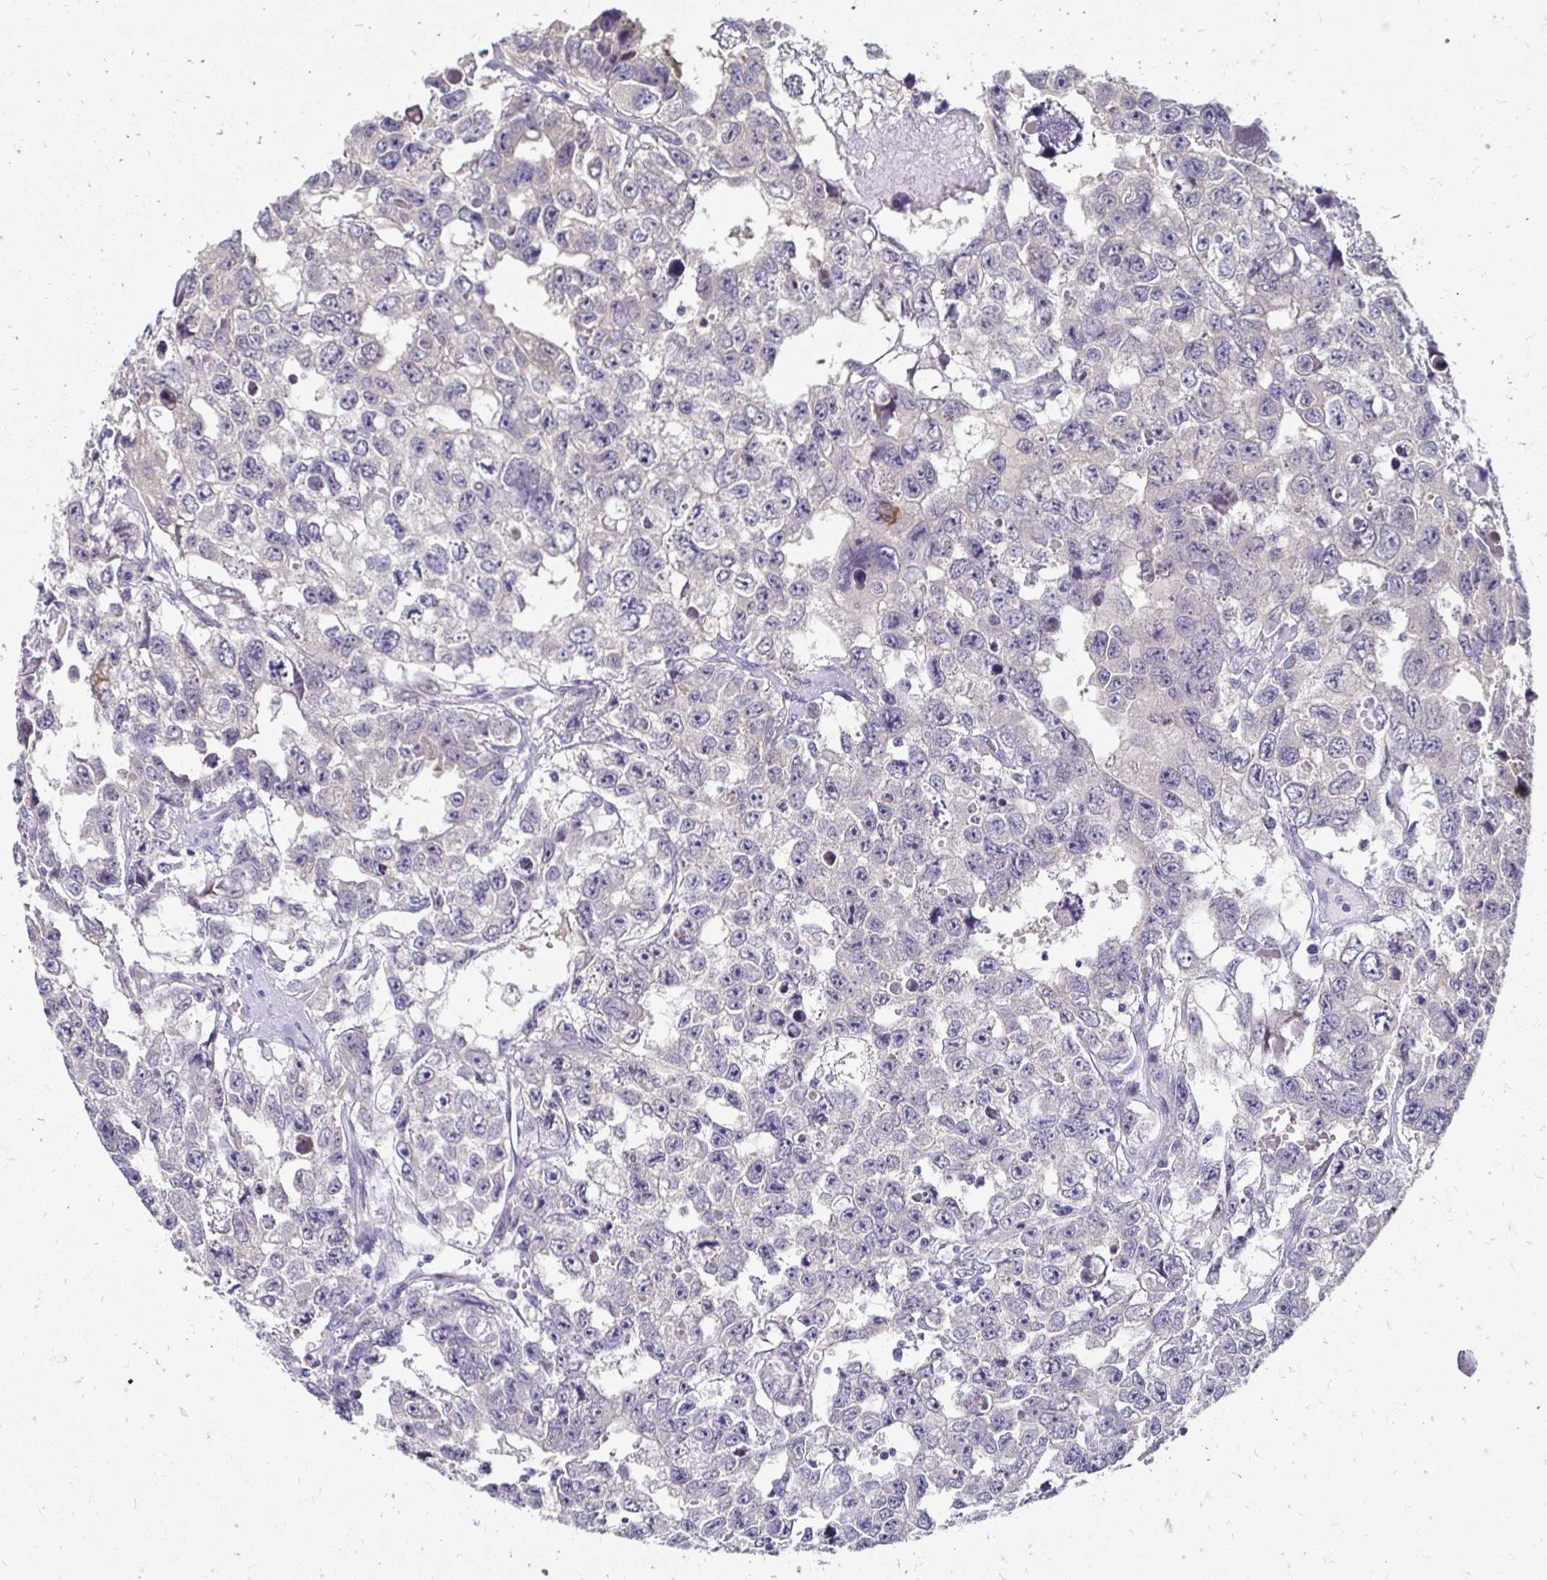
{"staining": {"intensity": "negative", "quantity": "none", "location": "none"}, "tissue": "testis cancer", "cell_type": "Tumor cells", "image_type": "cancer", "snomed": [{"axis": "morphology", "description": "Seminoma, NOS"}, {"axis": "topography", "description": "Testis"}], "caption": "Immunohistochemistry of human seminoma (testis) reveals no expression in tumor cells. (DAB immunohistochemistry visualized using brightfield microscopy, high magnification).", "gene": "PADI2", "patient": {"sex": "male", "age": 26}}